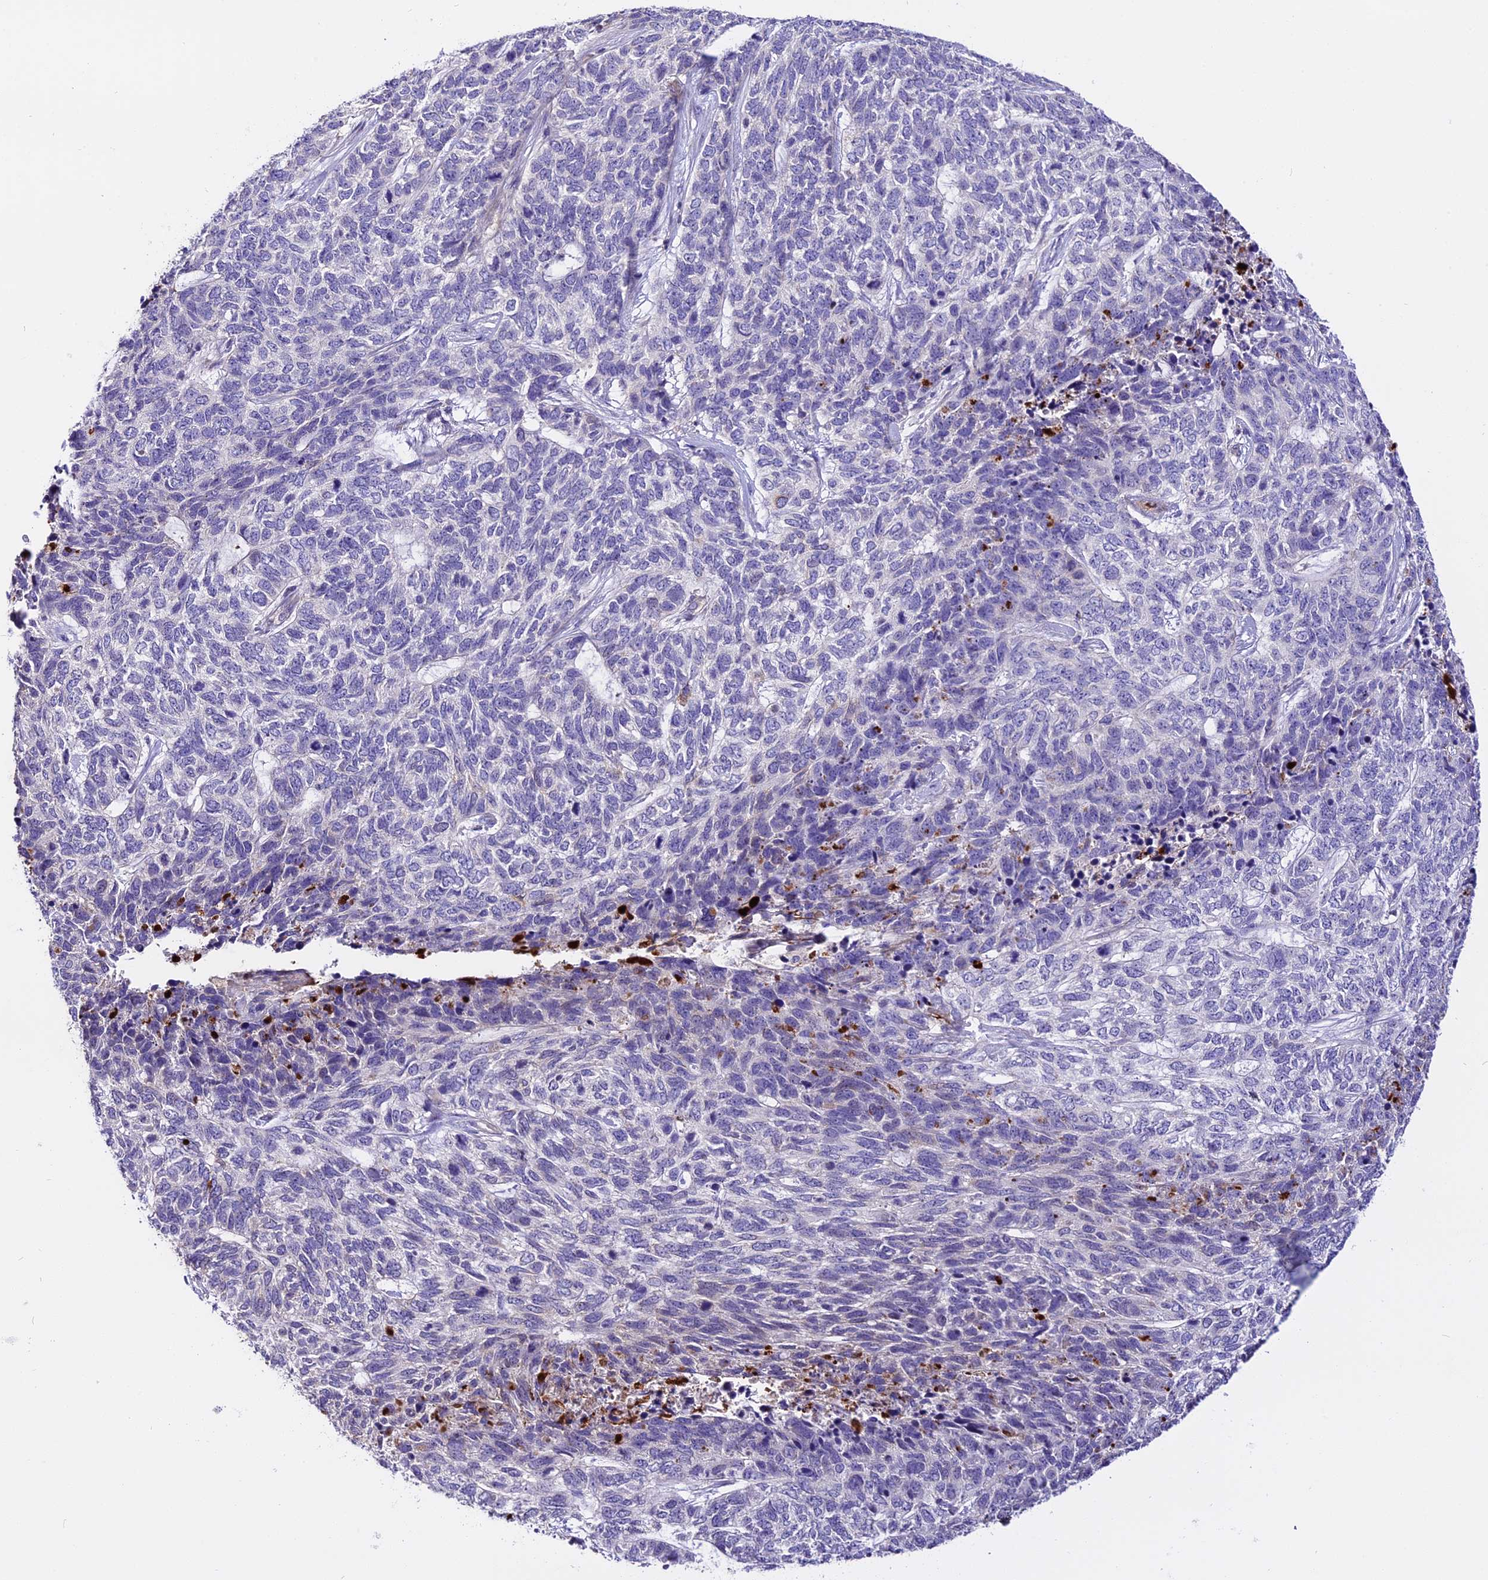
{"staining": {"intensity": "negative", "quantity": "none", "location": "none"}, "tissue": "skin cancer", "cell_type": "Tumor cells", "image_type": "cancer", "snomed": [{"axis": "morphology", "description": "Basal cell carcinoma"}, {"axis": "topography", "description": "Skin"}], "caption": "Protein analysis of skin cancer (basal cell carcinoma) displays no significant expression in tumor cells.", "gene": "MAP3K7CL", "patient": {"sex": "female", "age": 65}}